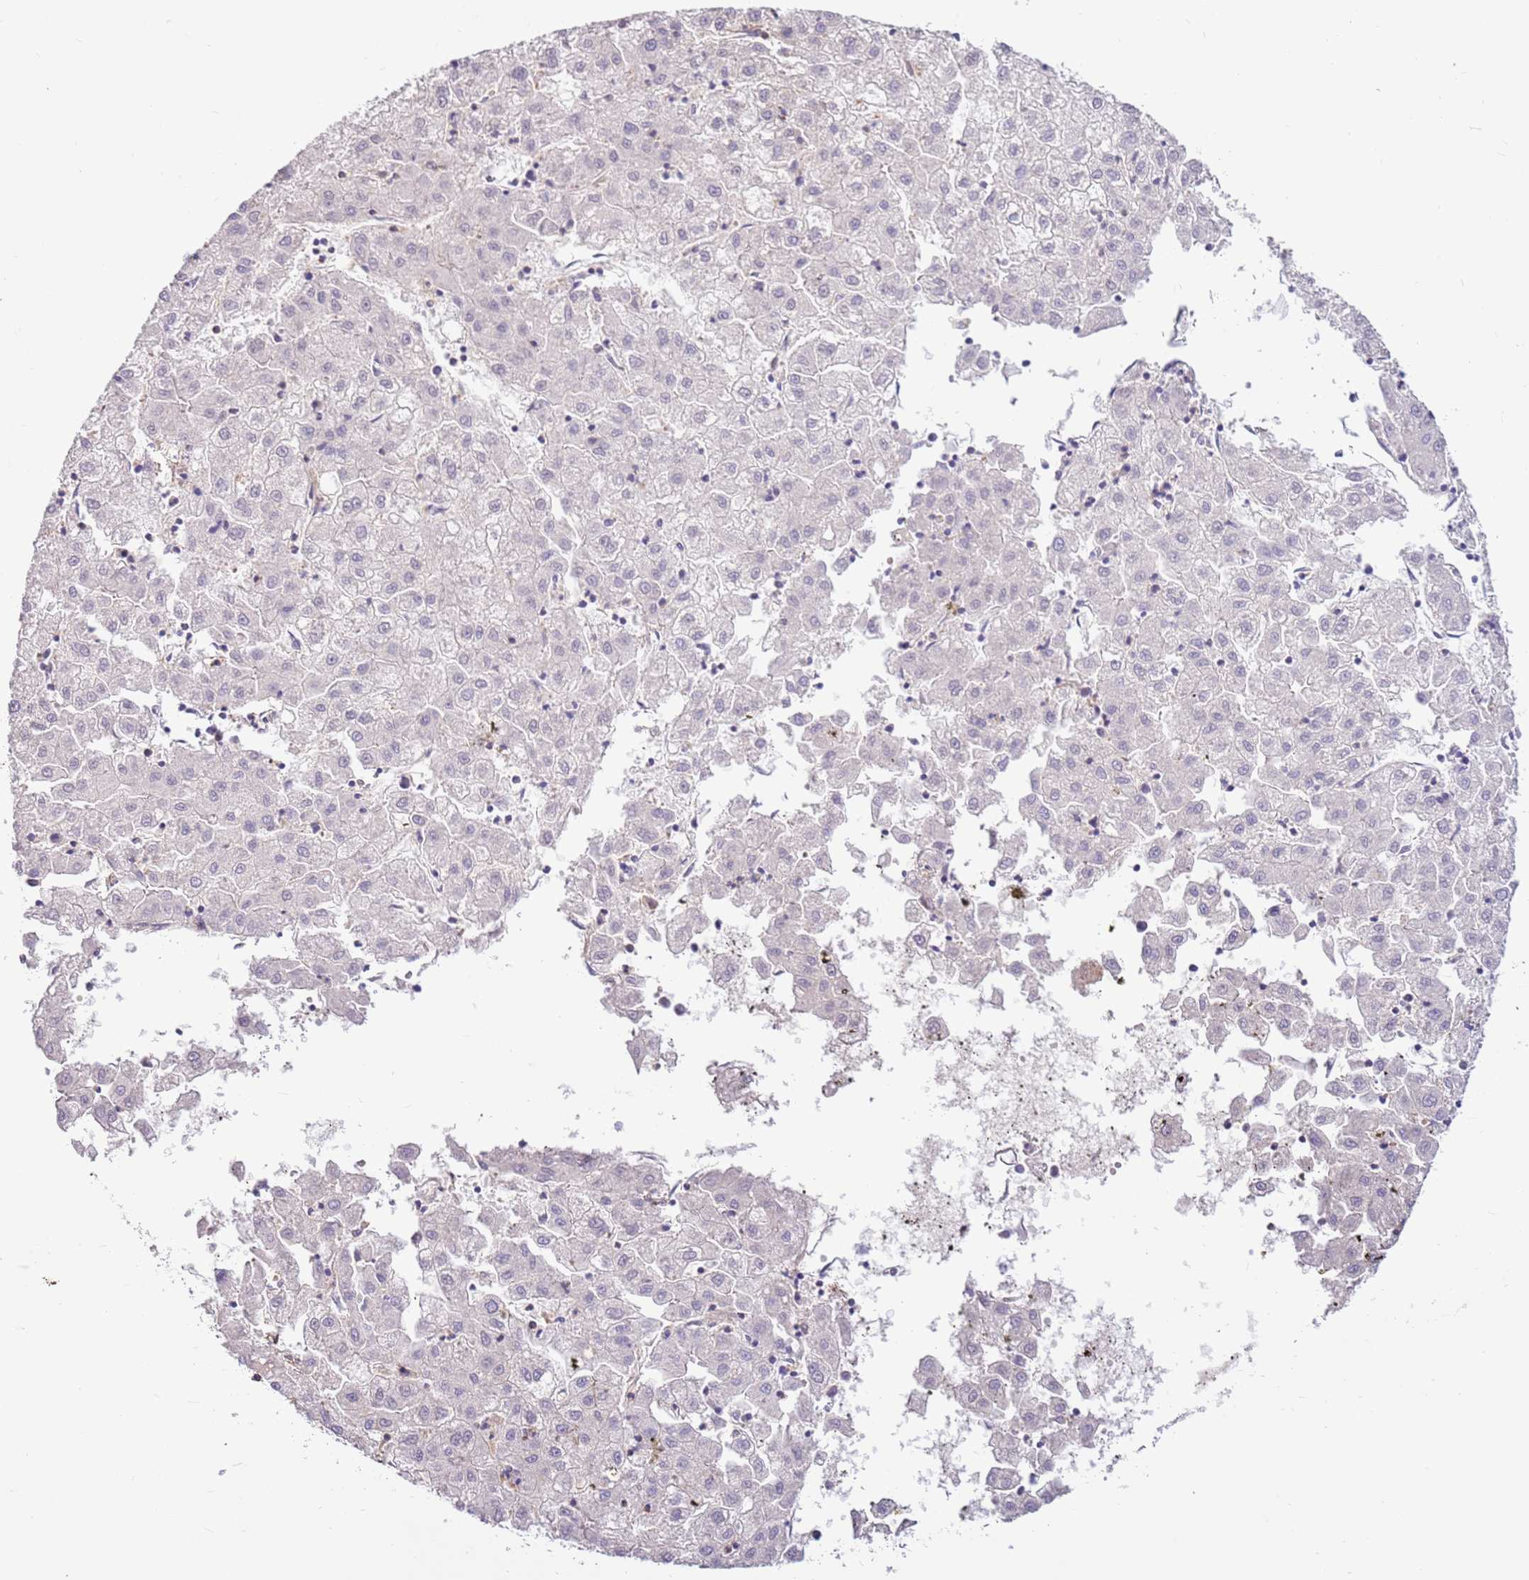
{"staining": {"intensity": "negative", "quantity": "none", "location": "none"}, "tissue": "liver cancer", "cell_type": "Tumor cells", "image_type": "cancer", "snomed": [{"axis": "morphology", "description": "Carcinoma, Hepatocellular, NOS"}, {"axis": "topography", "description": "Liver"}], "caption": "Immunohistochemistry of human hepatocellular carcinoma (liver) reveals no staining in tumor cells.", "gene": "EVA1B", "patient": {"sex": "male", "age": 72}}